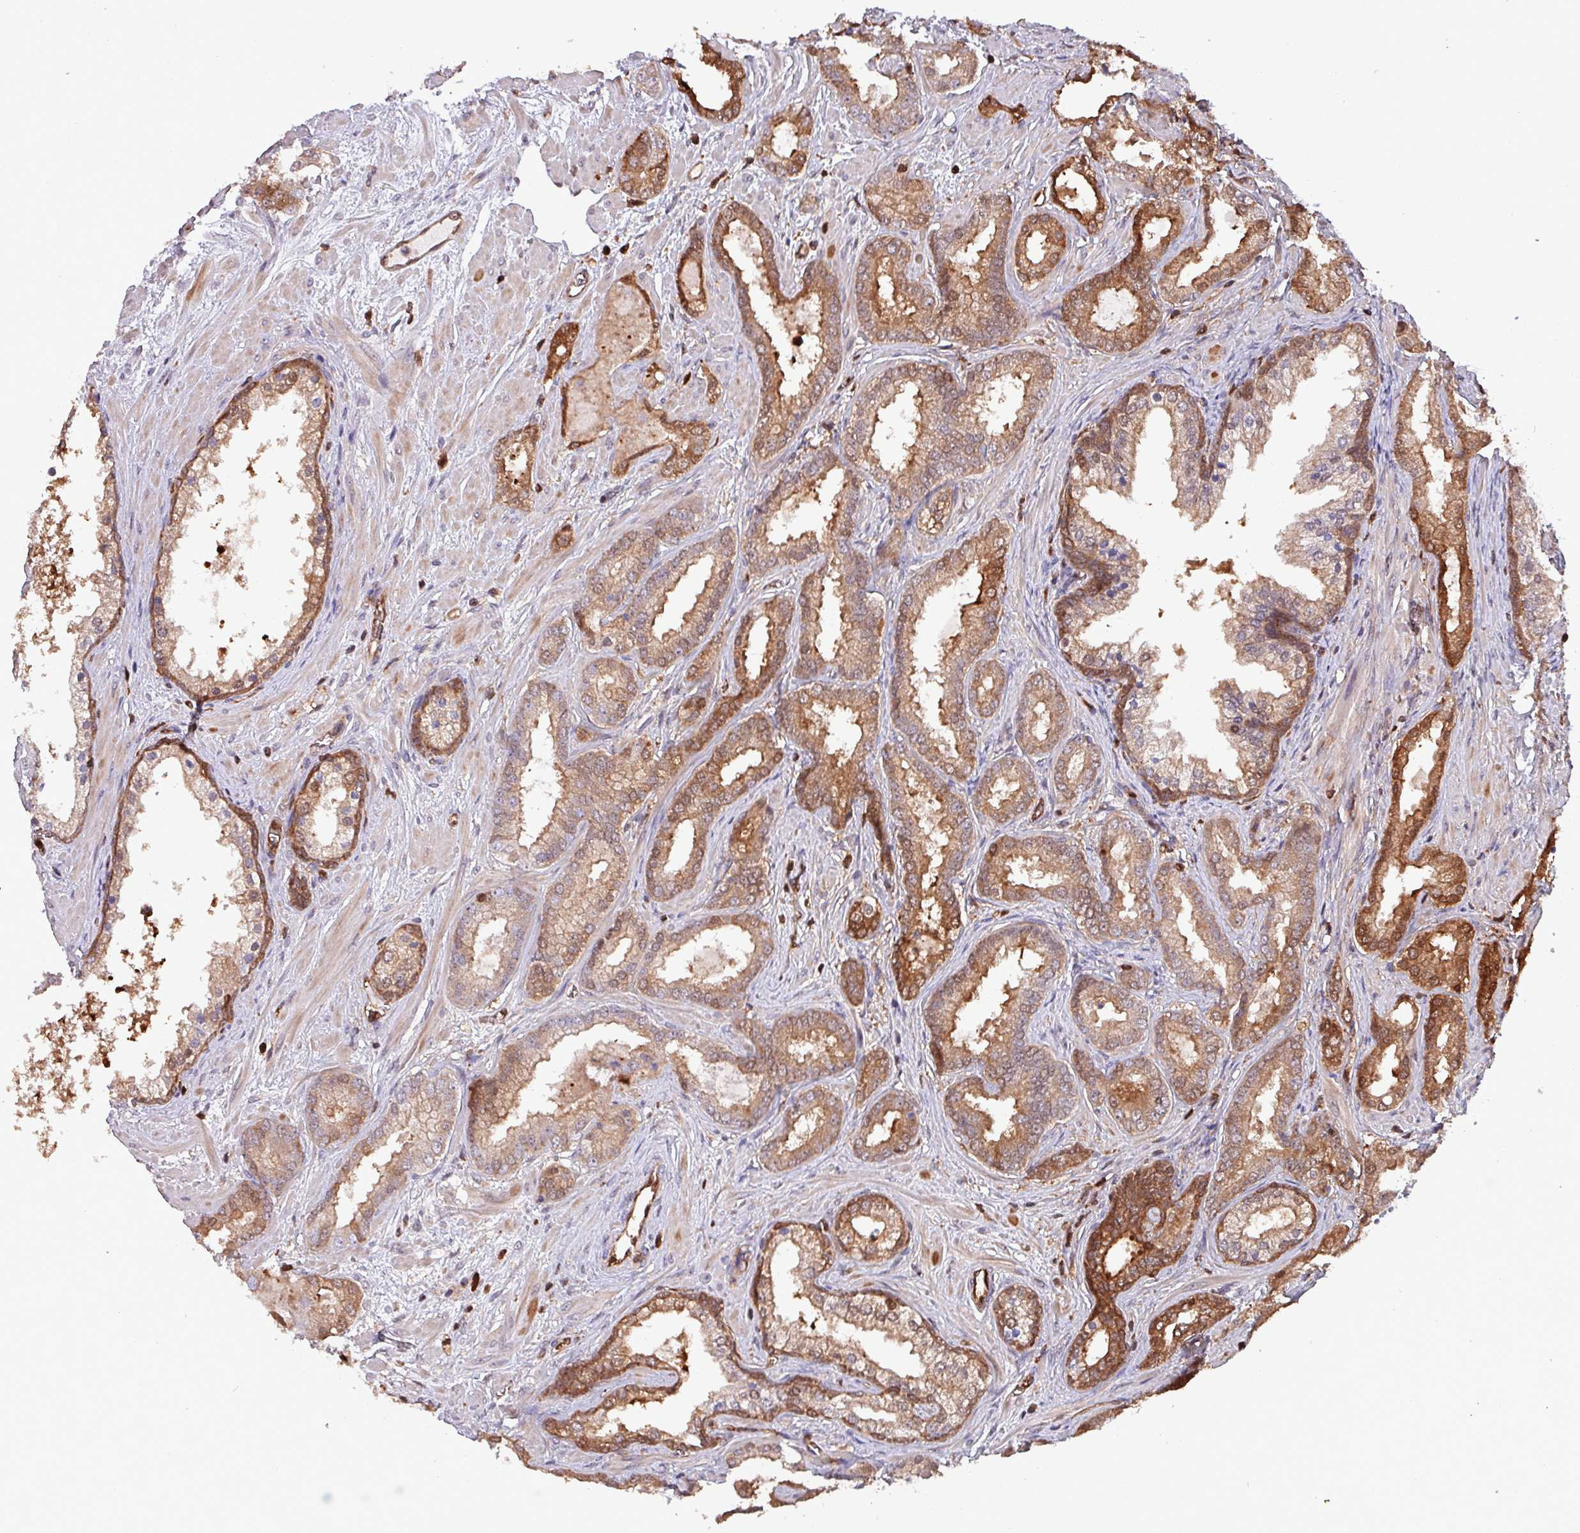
{"staining": {"intensity": "moderate", "quantity": ">75%", "location": "cytoplasmic/membranous"}, "tissue": "prostate cancer", "cell_type": "Tumor cells", "image_type": "cancer", "snomed": [{"axis": "morphology", "description": "Adenocarcinoma, High grade"}, {"axis": "topography", "description": "Prostate"}], "caption": "DAB (3,3'-diaminobenzidine) immunohistochemical staining of human prostate cancer (high-grade adenocarcinoma) demonstrates moderate cytoplasmic/membranous protein expression in approximately >75% of tumor cells.", "gene": "PSMB8", "patient": {"sex": "male", "age": 64}}